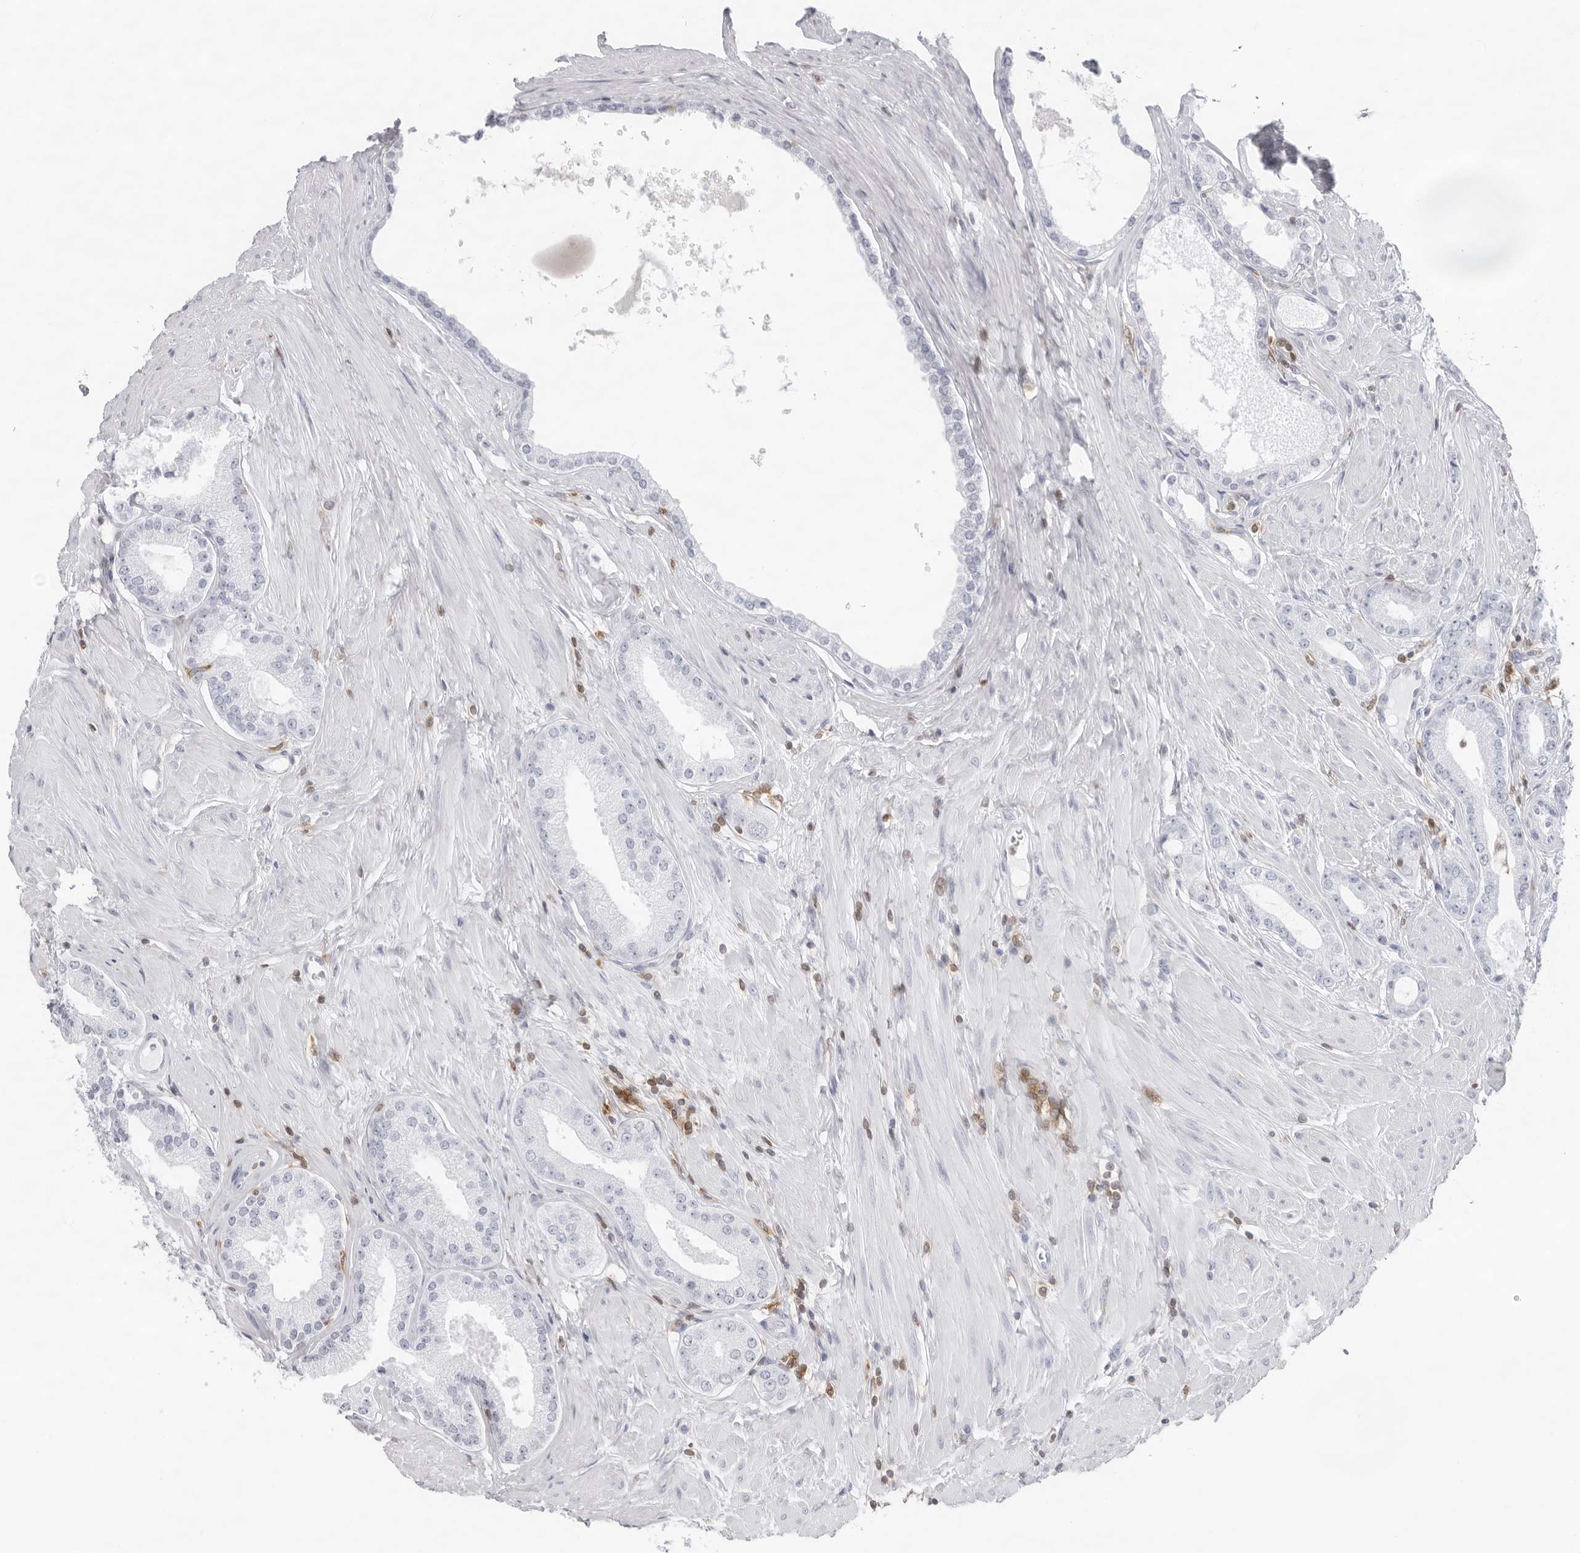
{"staining": {"intensity": "negative", "quantity": "none", "location": "none"}, "tissue": "prostate cancer", "cell_type": "Tumor cells", "image_type": "cancer", "snomed": [{"axis": "morphology", "description": "Adenocarcinoma, Low grade"}, {"axis": "topography", "description": "Prostate"}], "caption": "The micrograph exhibits no significant expression in tumor cells of adenocarcinoma (low-grade) (prostate).", "gene": "FMNL1", "patient": {"sex": "male", "age": 62}}